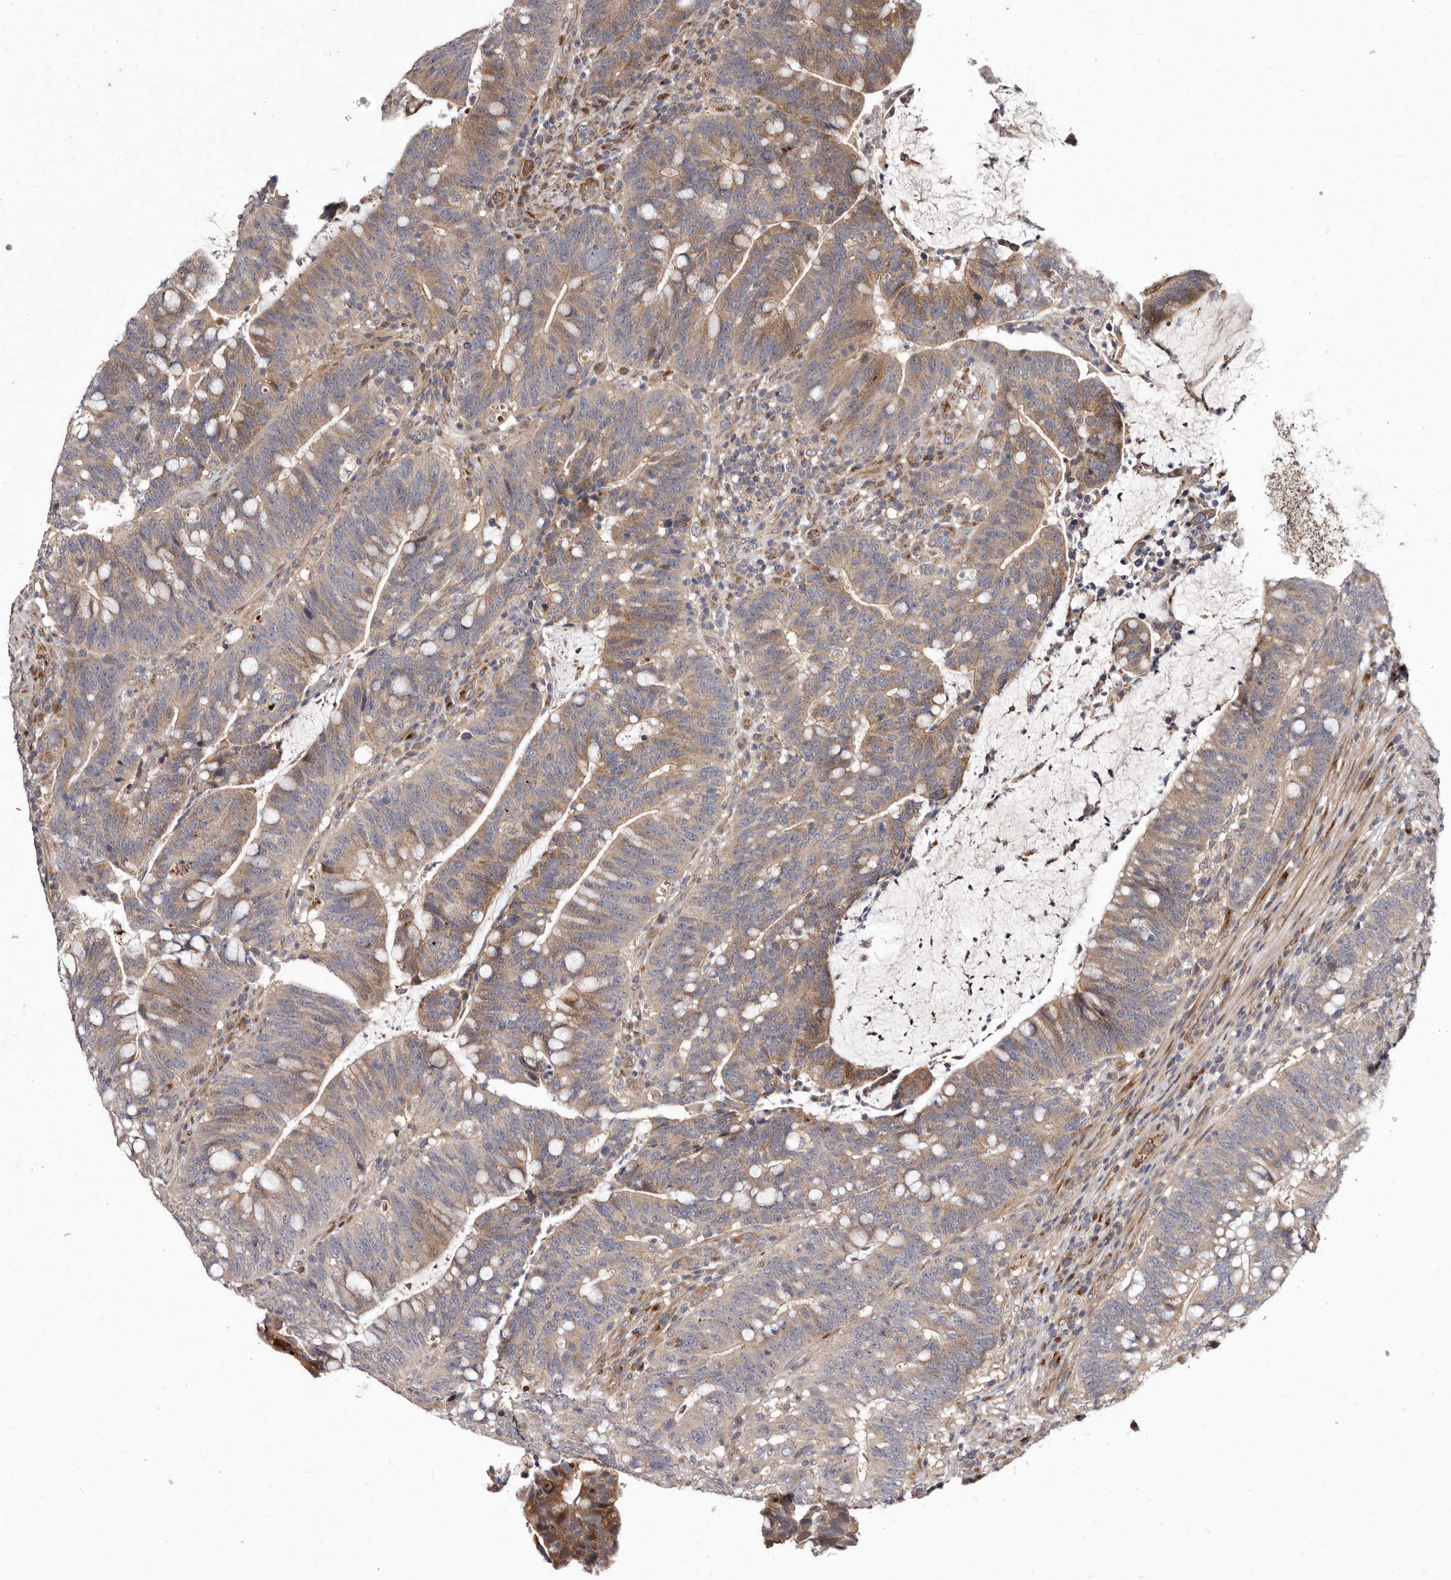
{"staining": {"intensity": "moderate", "quantity": "25%-75%", "location": "cytoplasmic/membranous"}, "tissue": "colorectal cancer", "cell_type": "Tumor cells", "image_type": "cancer", "snomed": [{"axis": "morphology", "description": "Adenocarcinoma, NOS"}, {"axis": "topography", "description": "Colon"}], "caption": "Moderate cytoplasmic/membranous protein positivity is present in about 25%-75% of tumor cells in colorectal cancer.", "gene": "FLAD1", "patient": {"sex": "female", "age": 66}}